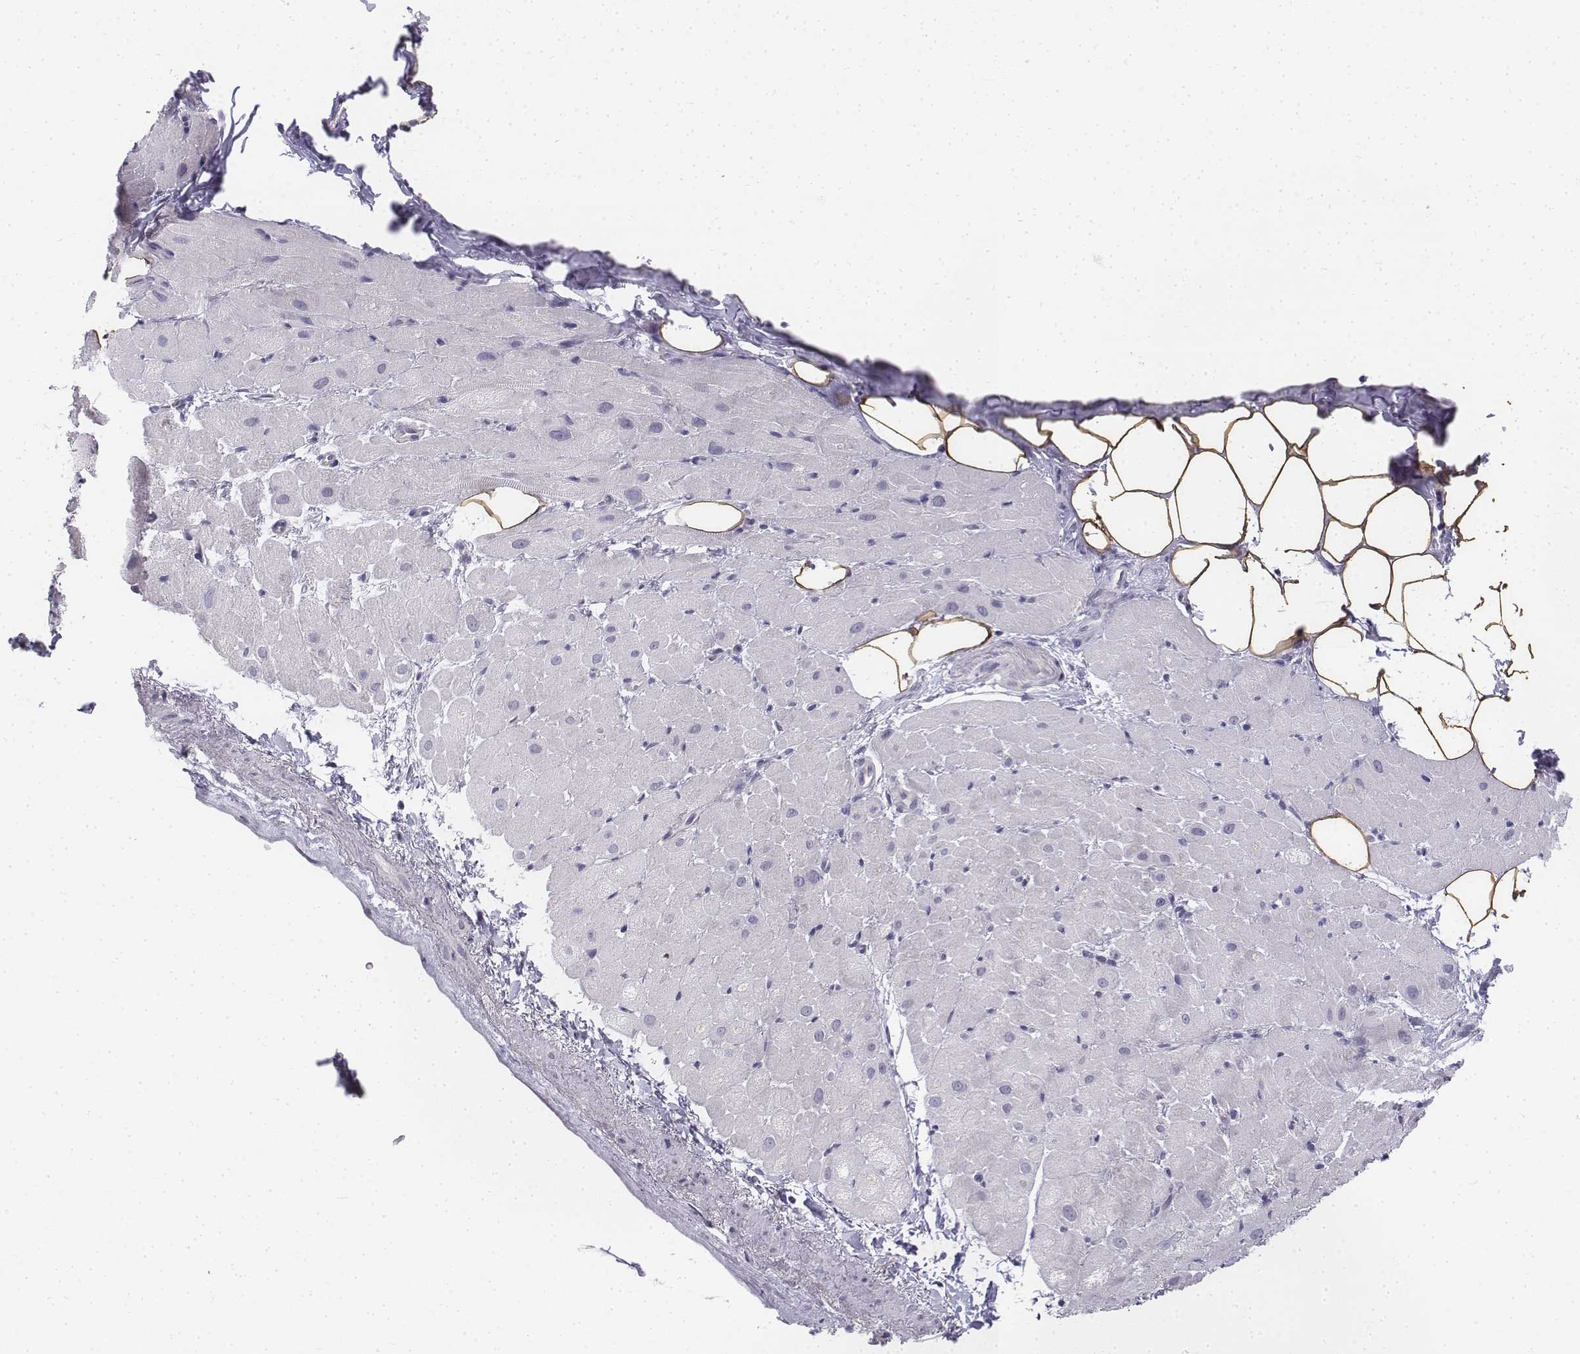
{"staining": {"intensity": "negative", "quantity": "none", "location": "none"}, "tissue": "heart muscle", "cell_type": "Cardiomyocytes", "image_type": "normal", "snomed": [{"axis": "morphology", "description": "Normal tissue, NOS"}, {"axis": "topography", "description": "Heart"}], "caption": "High power microscopy photomicrograph of an immunohistochemistry histopathology image of benign heart muscle, revealing no significant positivity in cardiomyocytes.", "gene": "PENK", "patient": {"sex": "male", "age": 62}}